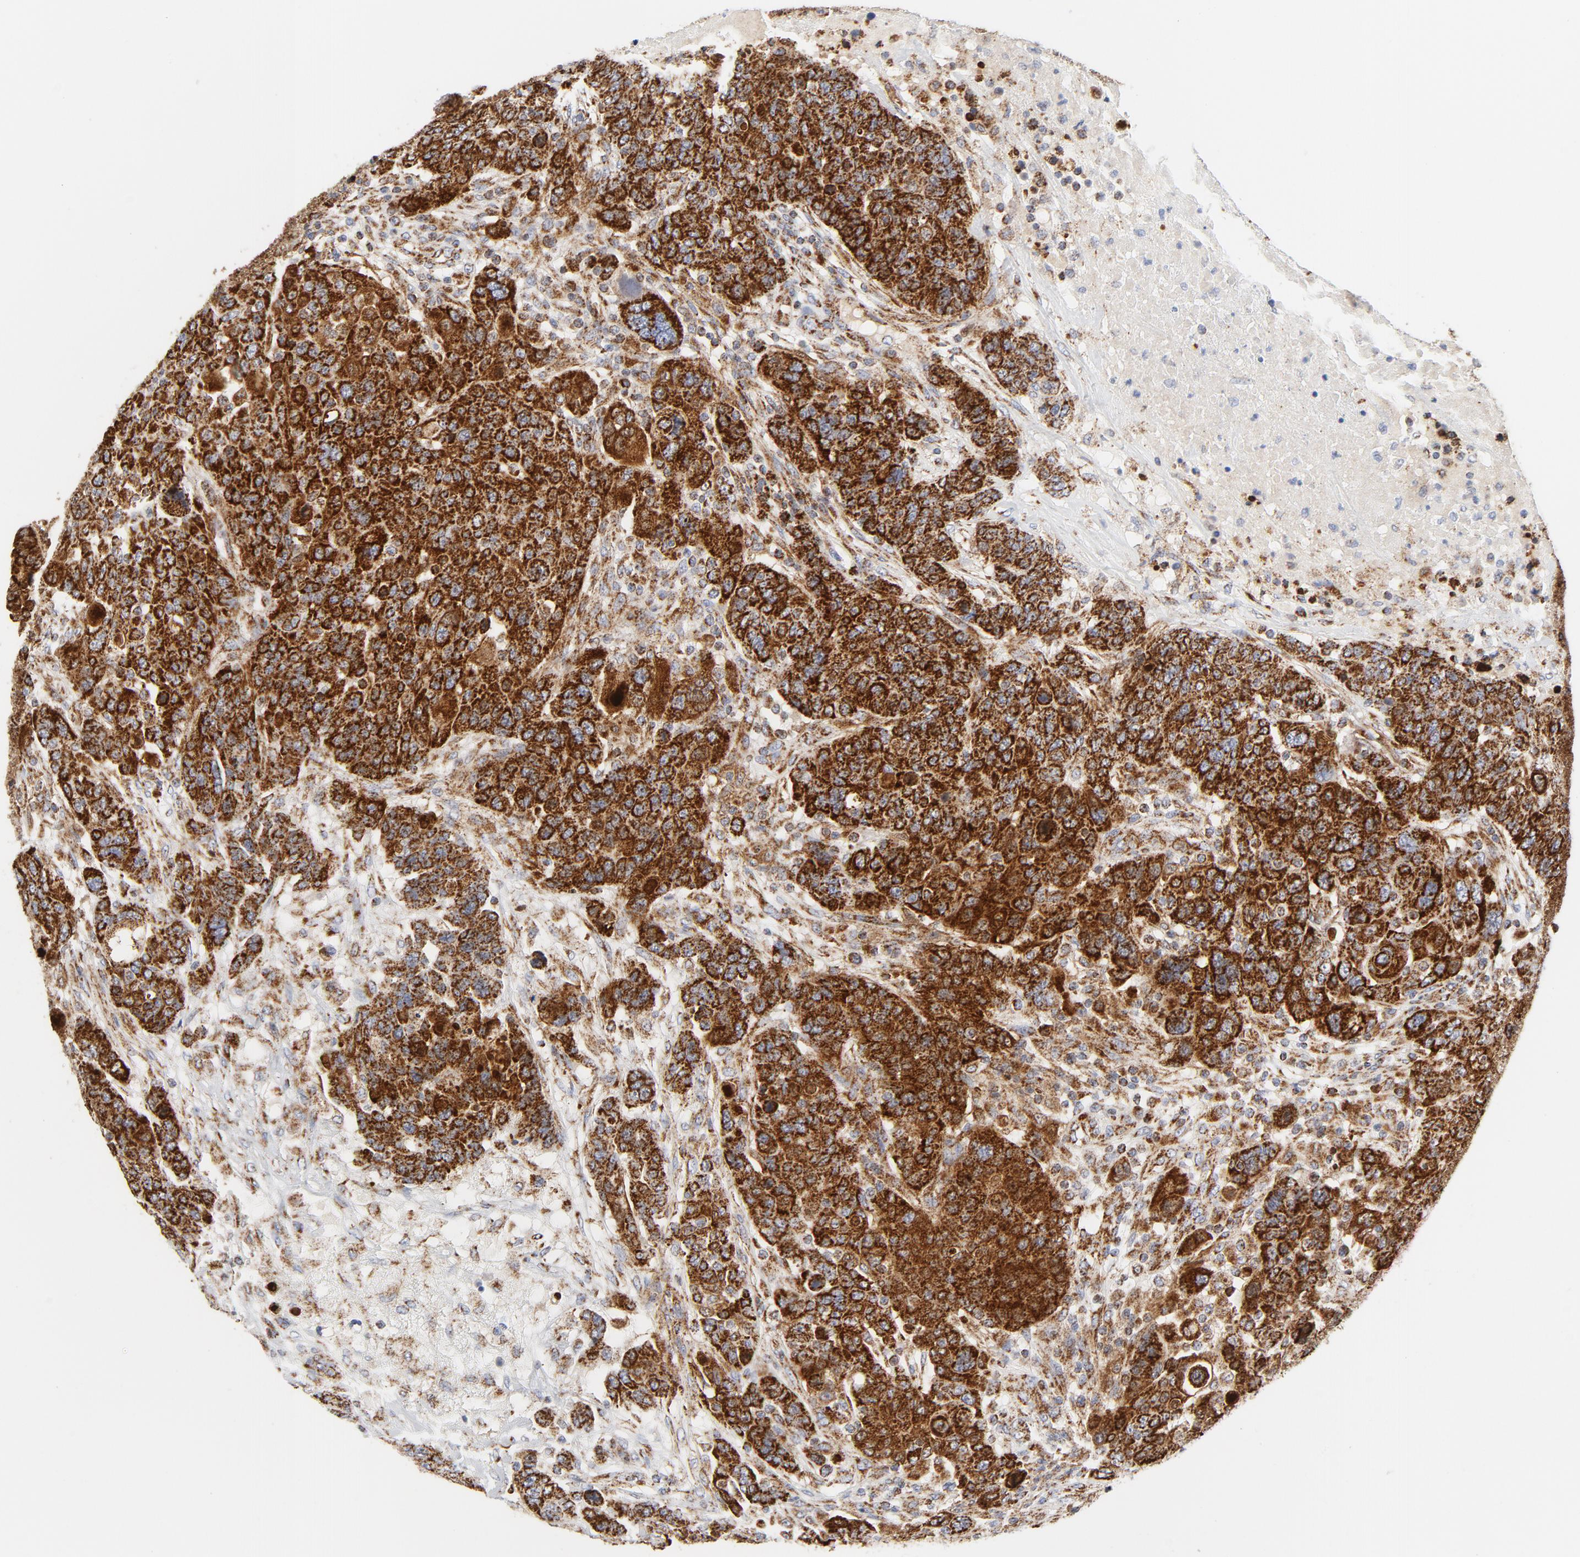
{"staining": {"intensity": "strong", "quantity": ">75%", "location": "cytoplasmic/membranous"}, "tissue": "breast cancer", "cell_type": "Tumor cells", "image_type": "cancer", "snomed": [{"axis": "morphology", "description": "Duct carcinoma"}, {"axis": "topography", "description": "Breast"}], "caption": "Breast cancer tissue demonstrates strong cytoplasmic/membranous expression in about >75% of tumor cells", "gene": "CYCS", "patient": {"sex": "female", "age": 37}}